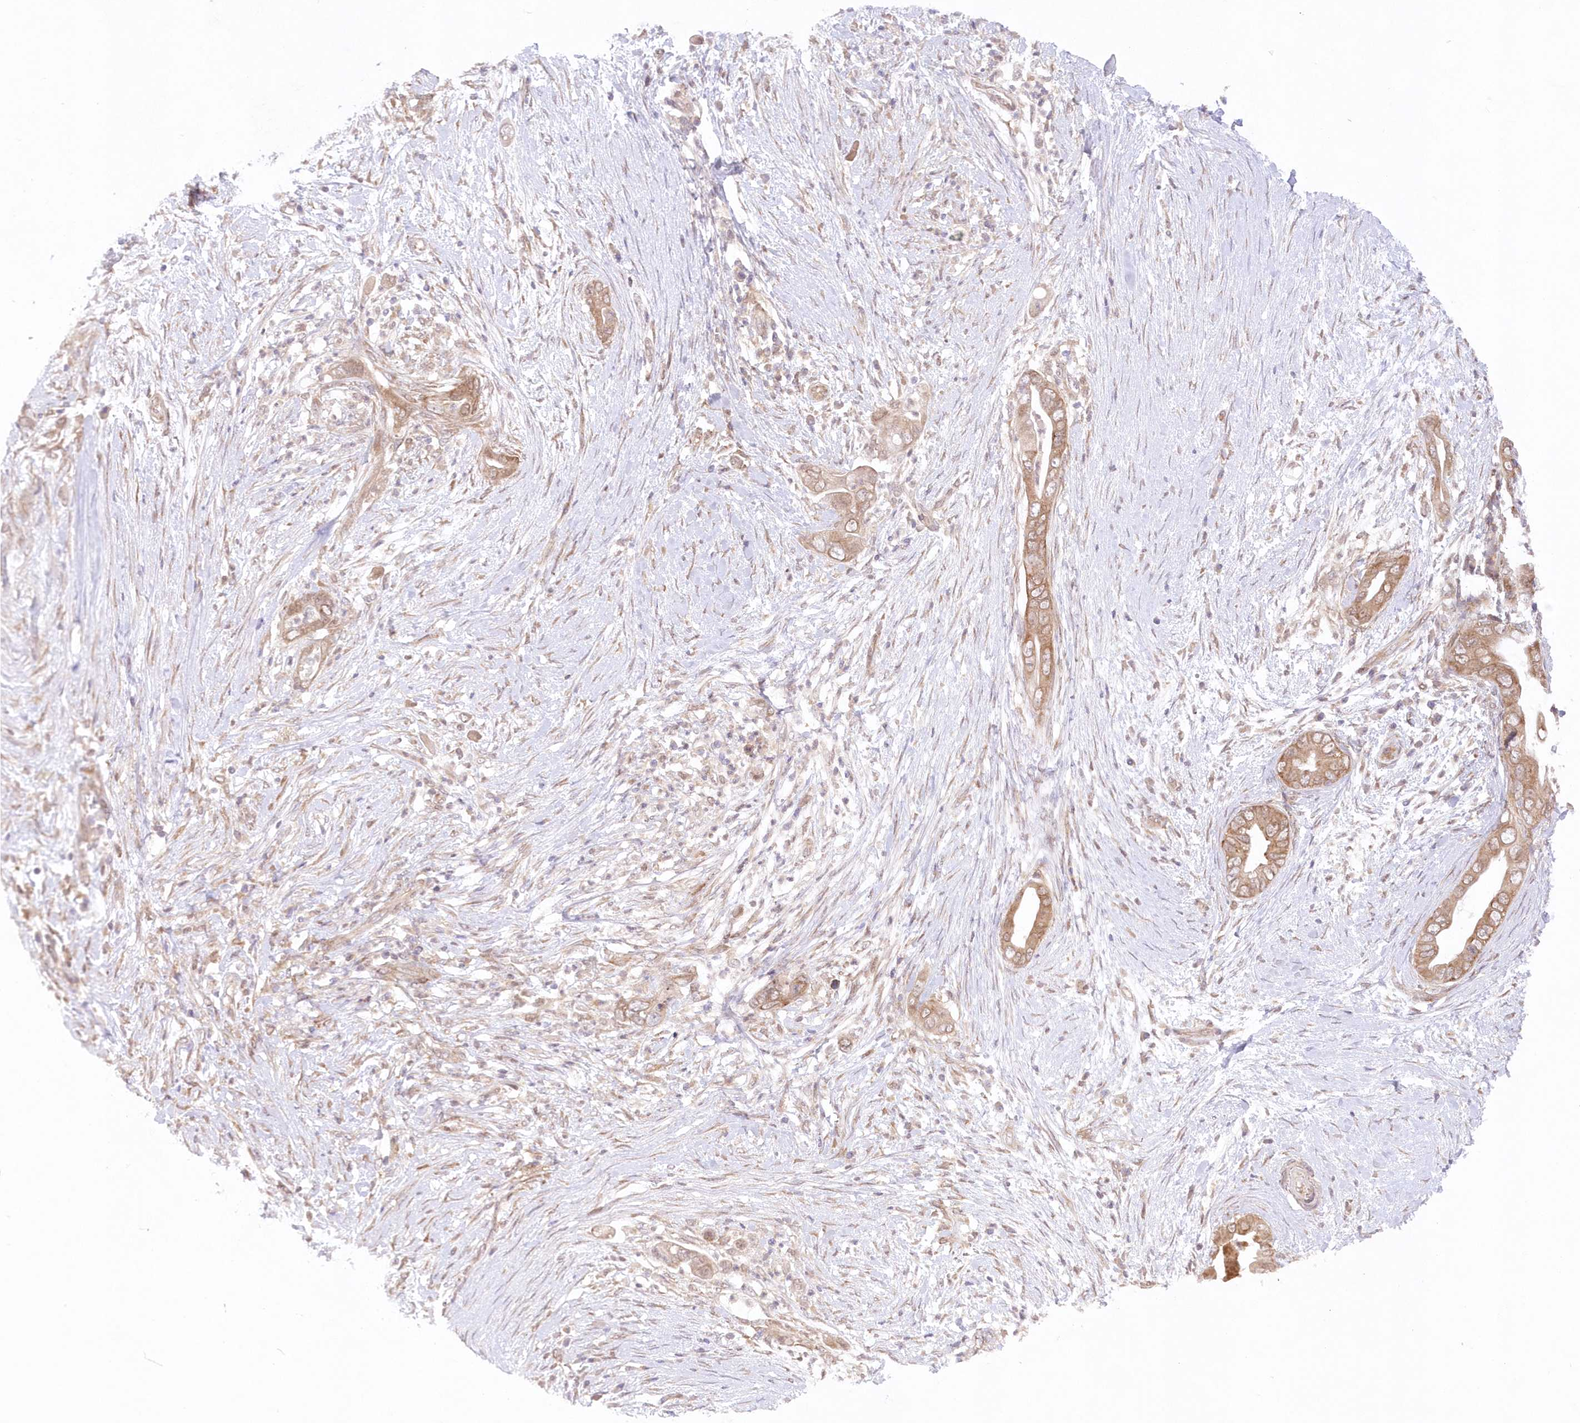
{"staining": {"intensity": "moderate", "quantity": ">75%", "location": "cytoplasmic/membranous"}, "tissue": "pancreatic cancer", "cell_type": "Tumor cells", "image_type": "cancer", "snomed": [{"axis": "morphology", "description": "Adenocarcinoma, NOS"}, {"axis": "topography", "description": "Pancreas"}], "caption": "Human pancreatic adenocarcinoma stained with a protein marker exhibits moderate staining in tumor cells.", "gene": "RNPEP", "patient": {"sex": "male", "age": 75}}